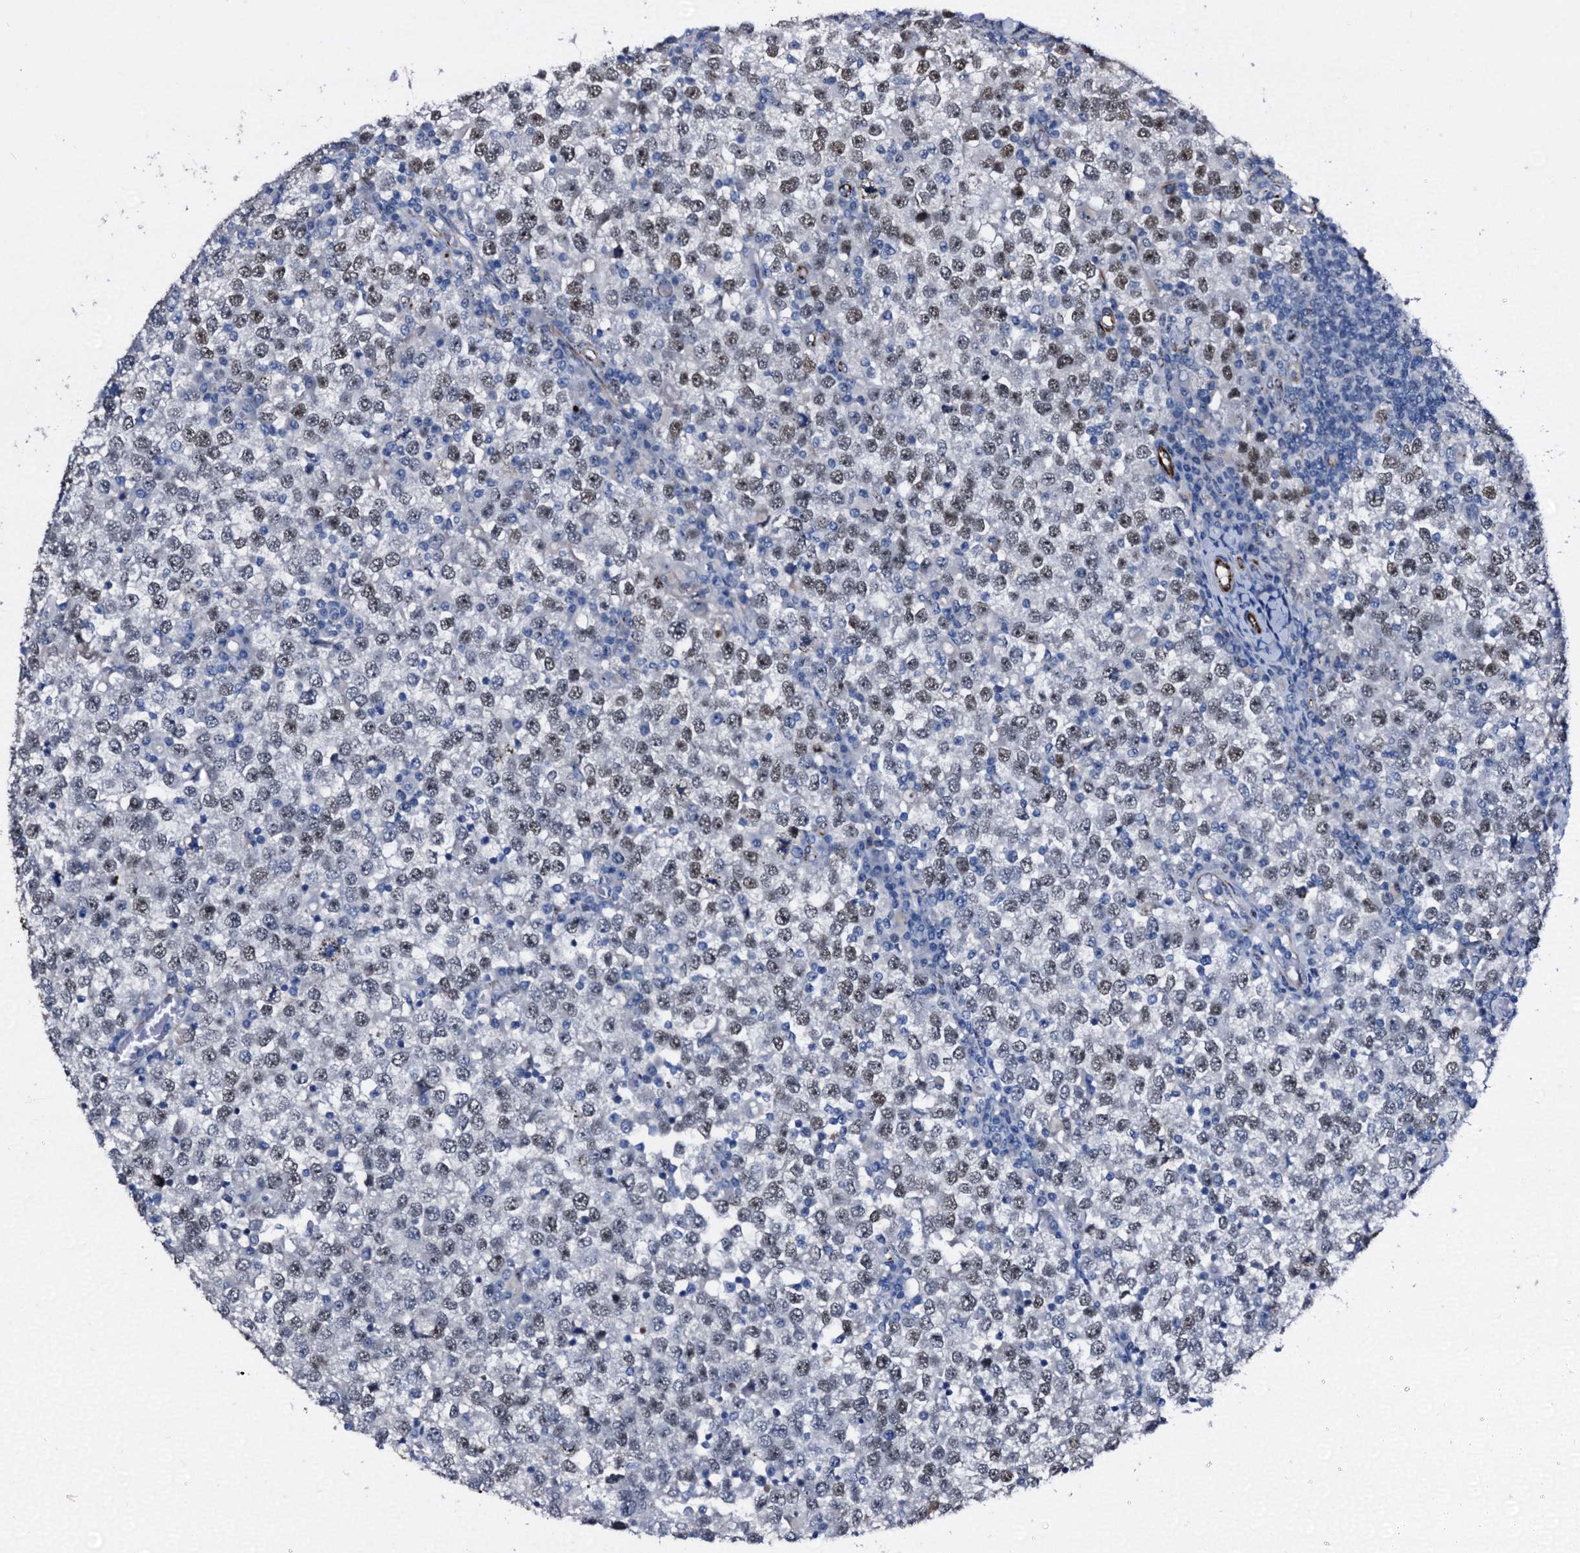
{"staining": {"intensity": "moderate", "quantity": ">75%", "location": "nuclear"}, "tissue": "testis cancer", "cell_type": "Tumor cells", "image_type": "cancer", "snomed": [{"axis": "morphology", "description": "Seminoma, NOS"}, {"axis": "topography", "description": "Testis"}], "caption": "Immunohistochemical staining of human testis seminoma demonstrates medium levels of moderate nuclear protein staining in approximately >75% of tumor cells. Using DAB (brown) and hematoxylin (blue) stains, captured at high magnification using brightfield microscopy.", "gene": "EMG1", "patient": {"sex": "male", "age": 65}}